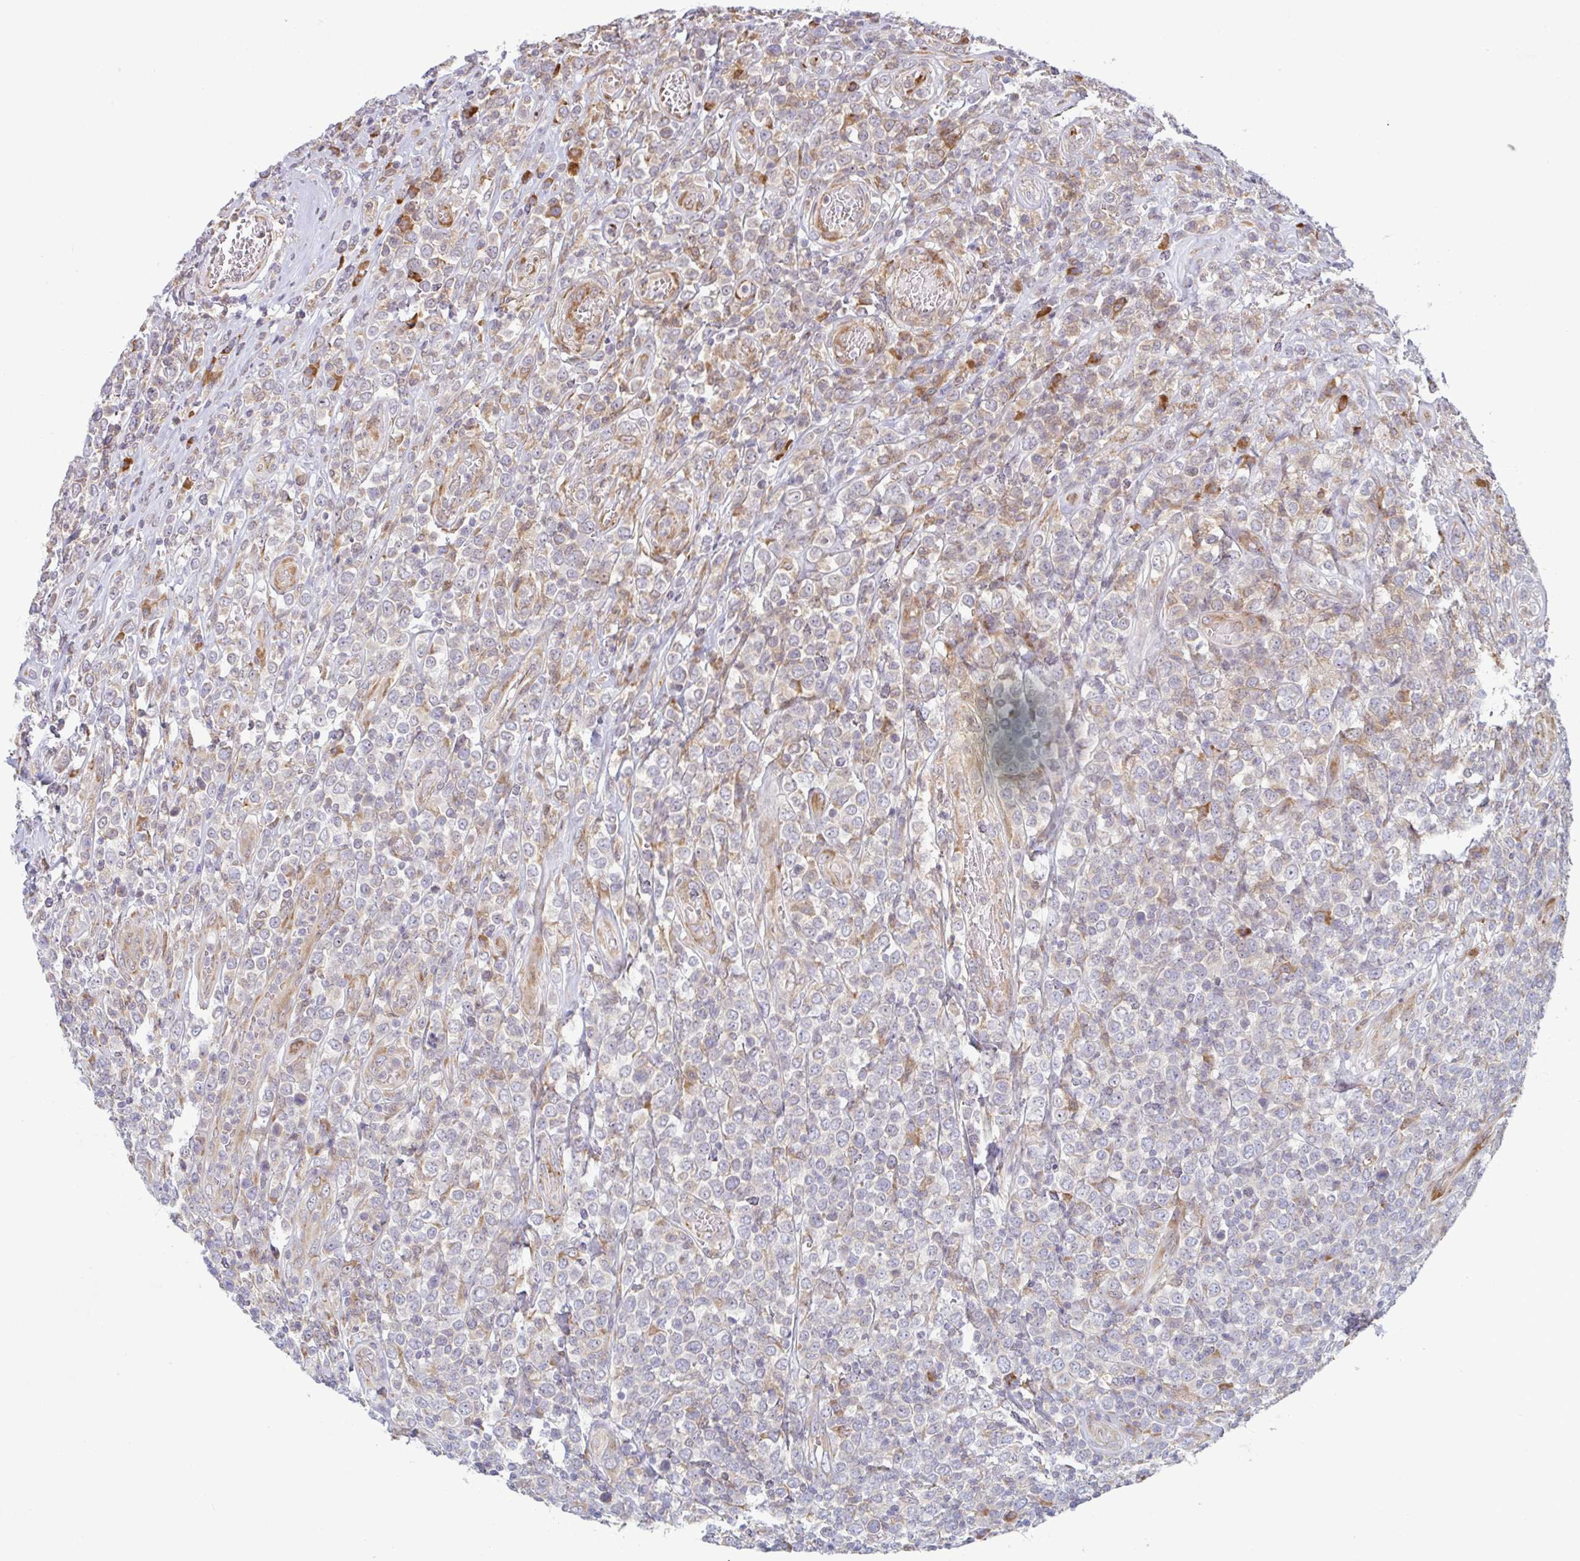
{"staining": {"intensity": "negative", "quantity": "none", "location": "none"}, "tissue": "lymphoma", "cell_type": "Tumor cells", "image_type": "cancer", "snomed": [{"axis": "morphology", "description": "Malignant lymphoma, non-Hodgkin's type, High grade"}, {"axis": "topography", "description": "Soft tissue"}], "caption": "This is an immunohistochemistry image of human lymphoma. There is no positivity in tumor cells.", "gene": "RIT1", "patient": {"sex": "female", "age": 56}}